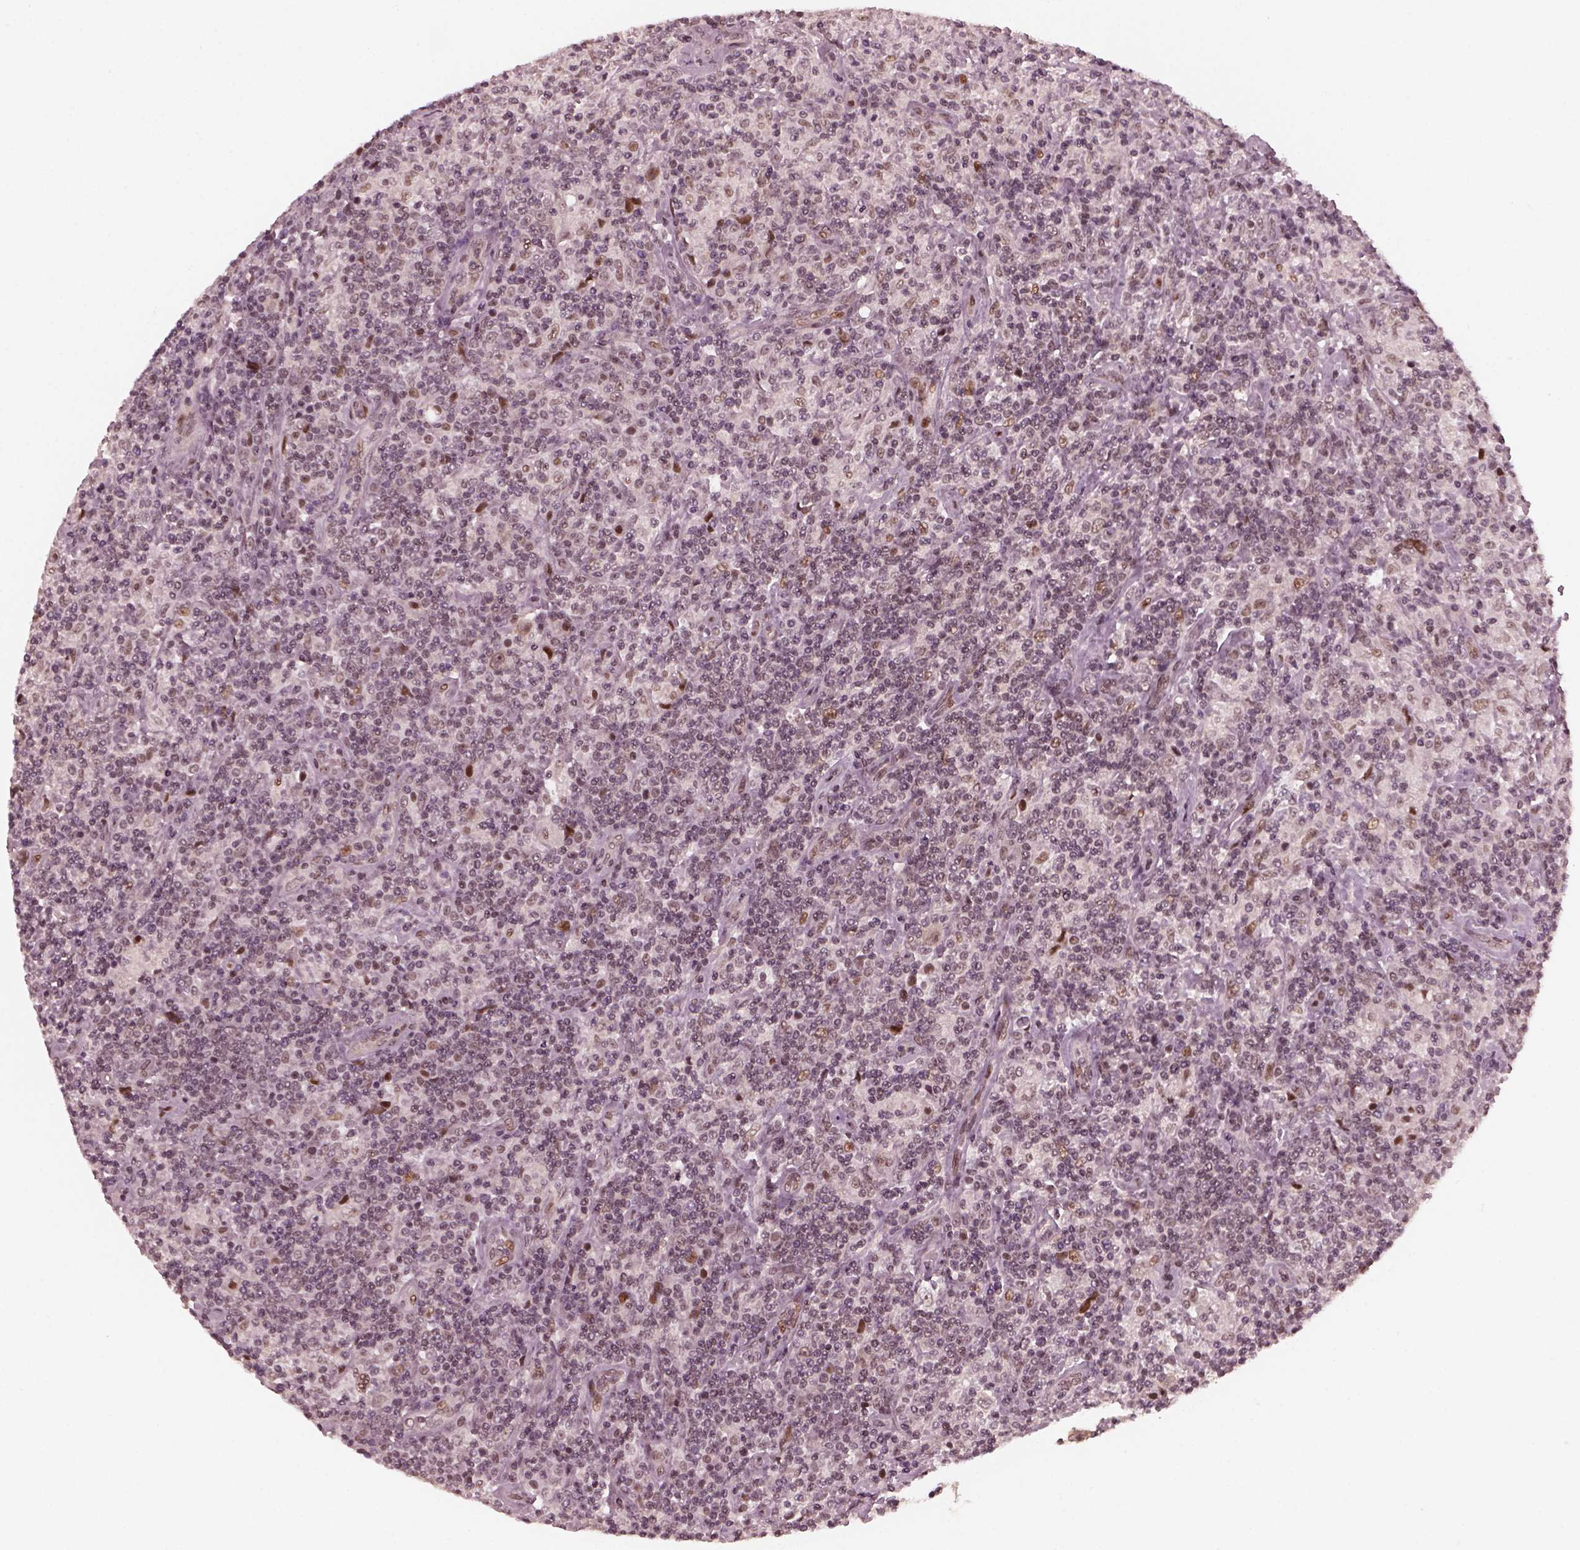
{"staining": {"intensity": "moderate", "quantity": "<25%", "location": "nuclear"}, "tissue": "lymphoma", "cell_type": "Tumor cells", "image_type": "cancer", "snomed": [{"axis": "morphology", "description": "Hodgkin's disease, NOS"}, {"axis": "topography", "description": "Lymph node"}], "caption": "This photomicrograph demonstrates lymphoma stained with immunohistochemistry (IHC) to label a protein in brown. The nuclear of tumor cells show moderate positivity for the protein. Nuclei are counter-stained blue.", "gene": "TRIB3", "patient": {"sex": "male", "age": 70}}